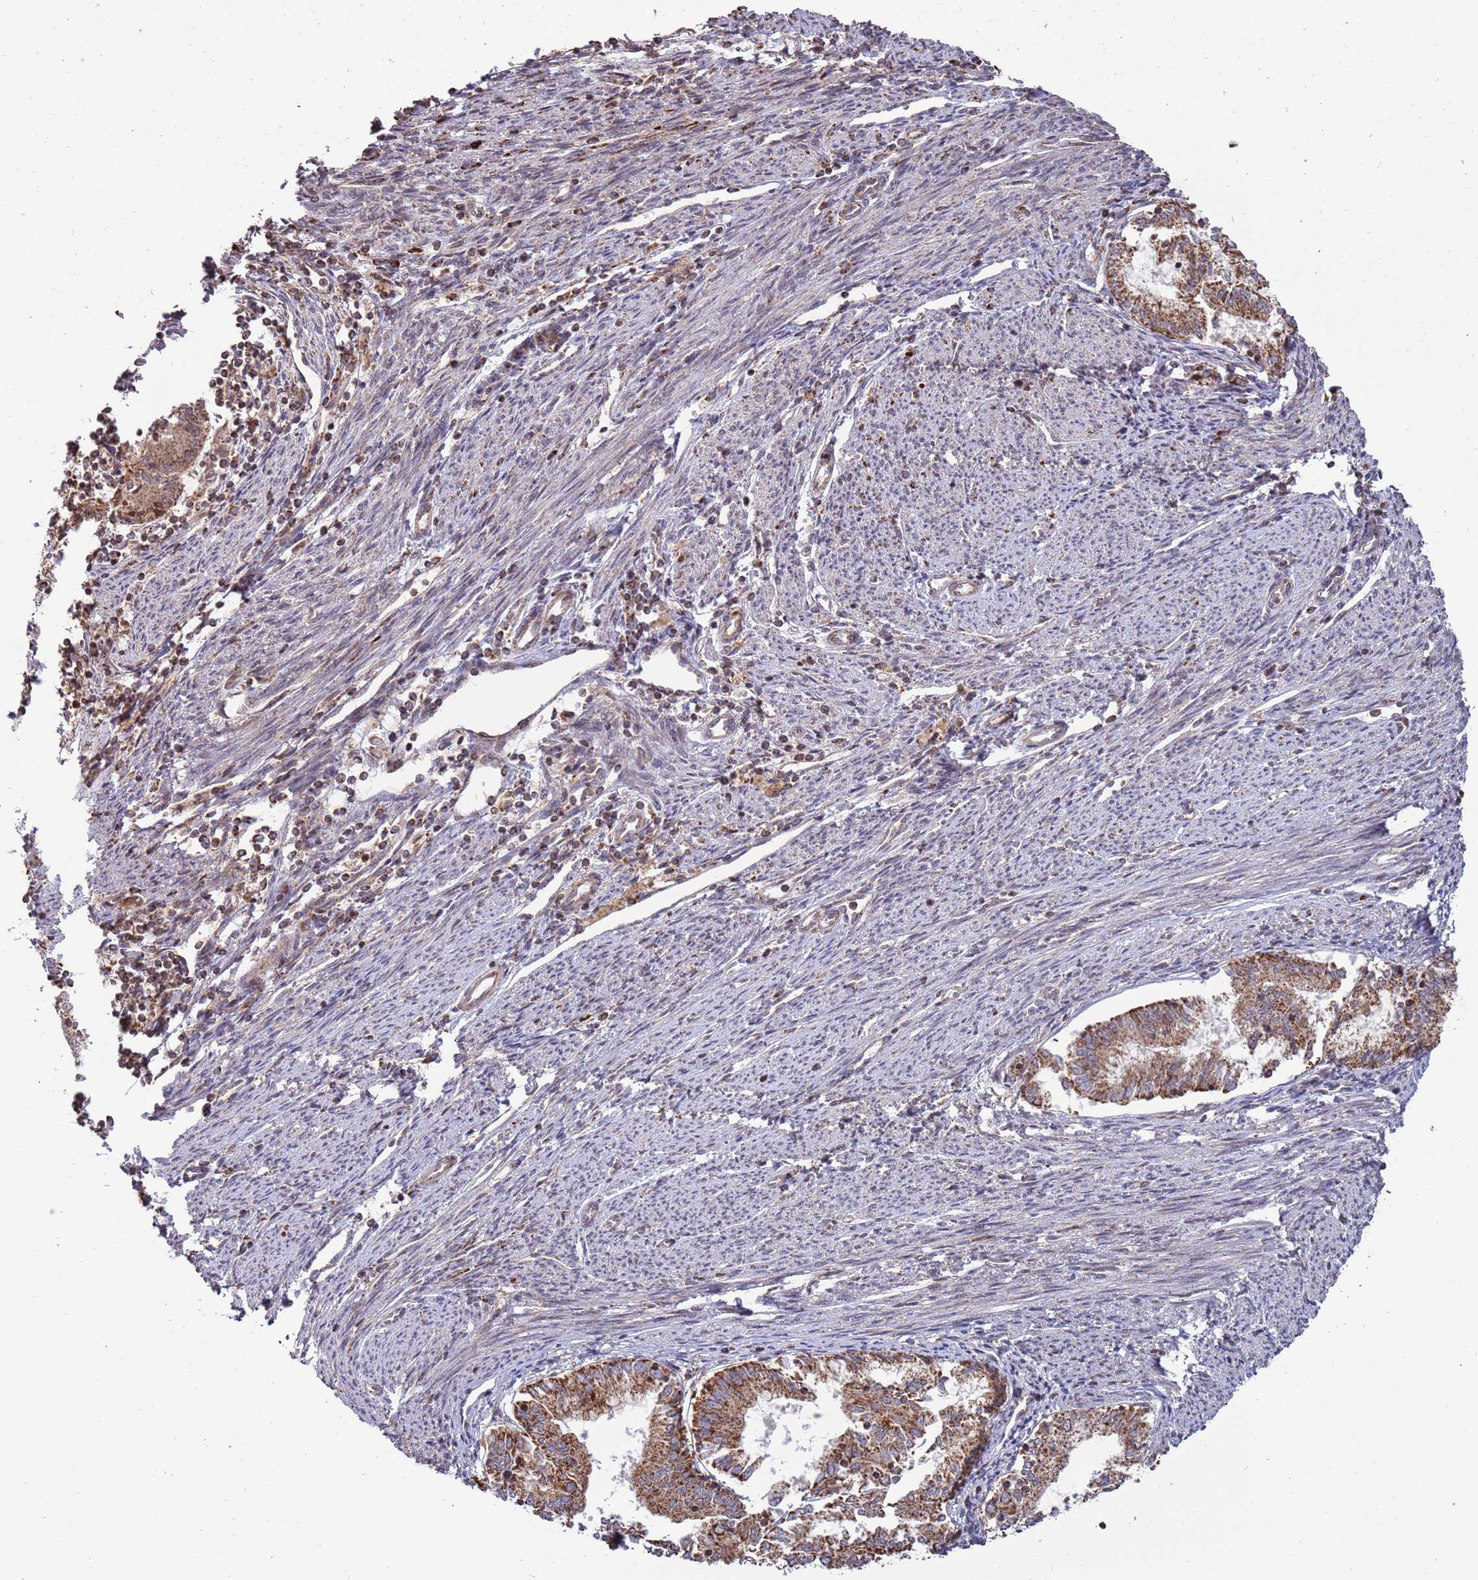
{"staining": {"intensity": "moderate", "quantity": ">75%", "location": "cytoplasmic/membranous"}, "tissue": "endometrial cancer", "cell_type": "Tumor cells", "image_type": "cancer", "snomed": [{"axis": "morphology", "description": "Adenocarcinoma, NOS"}, {"axis": "topography", "description": "Endometrium"}], "caption": "This micrograph demonstrates adenocarcinoma (endometrial) stained with immunohistochemistry (IHC) to label a protein in brown. The cytoplasmic/membranous of tumor cells show moderate positivity for the protein. Nuclei are counter-stained blue.", "gene": "RCOR2", "patient": {"sex": "female", "age": 79}}